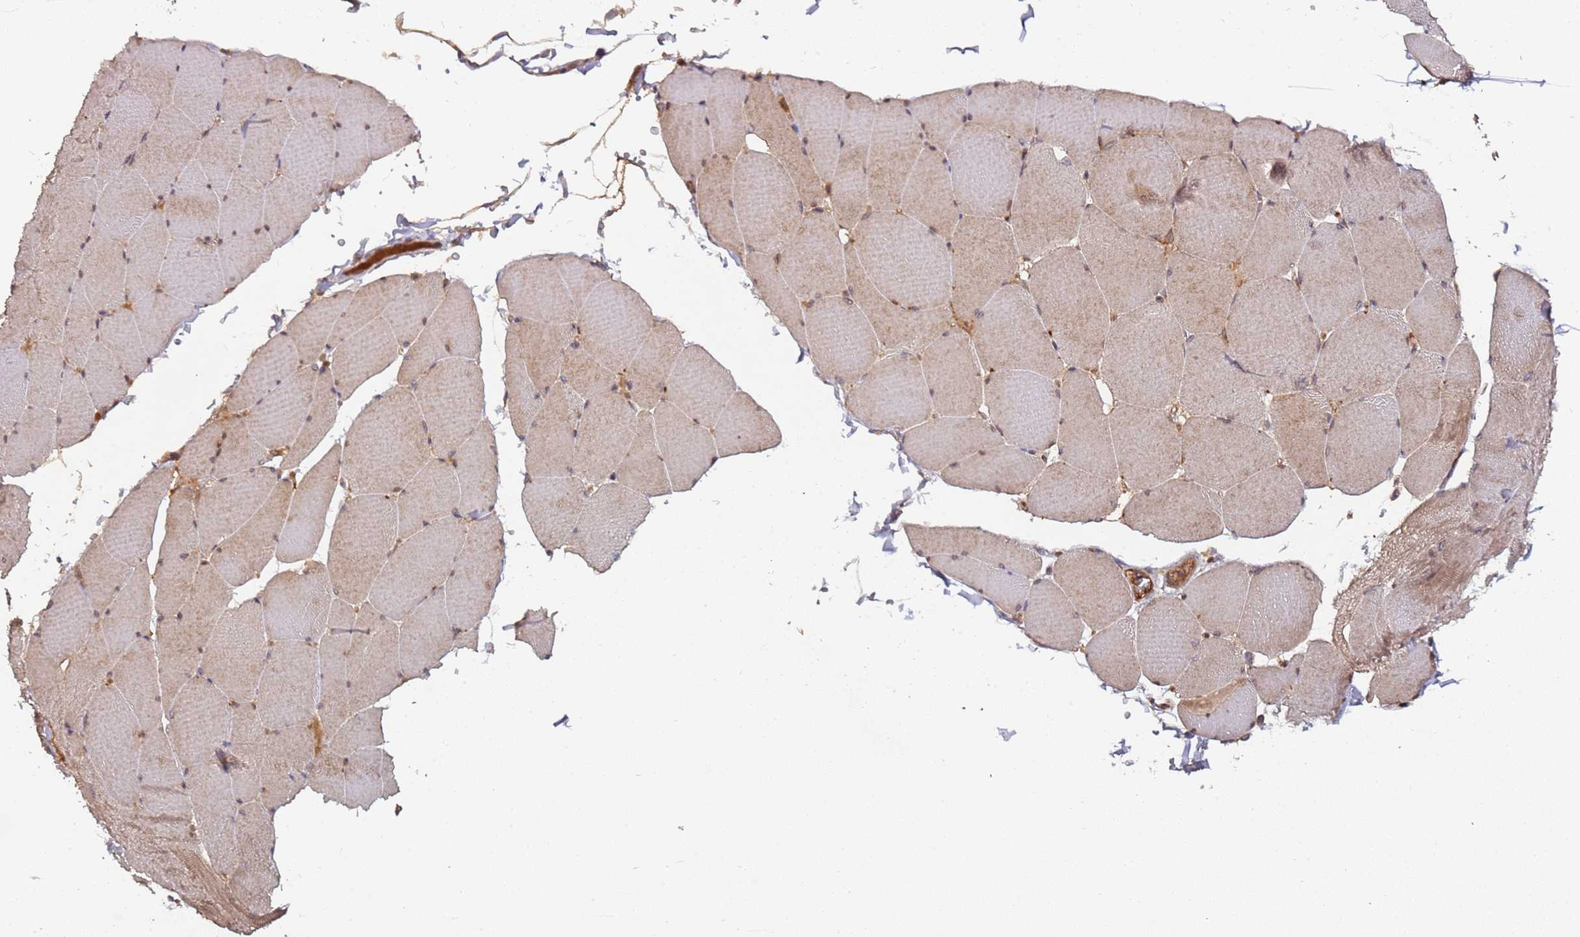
{"staining": {"intensity": "weak", "quantity": ">75%", "location": "cytoplasmic/membranous"}, "tissue": "skeletal muscle", "cell_type": "Myocytes", "image_type": "normal", "snomed": [{"axis": "morphology", "description": "Normal tissue, NOS"}, {"axis": "topography", "description": "Skeletal muscle"}, {"axis": "topography", "description": "Head-Neck"}], "caption": "Immunohistochemical staining of benign human skeletal muscle reveals >75% levels of weak cytoplasmic/membranous protein expression in approximately >75% of myocytes.", "gene": "KANSL1L", "patient": {"sex": "male", "age": 66}}